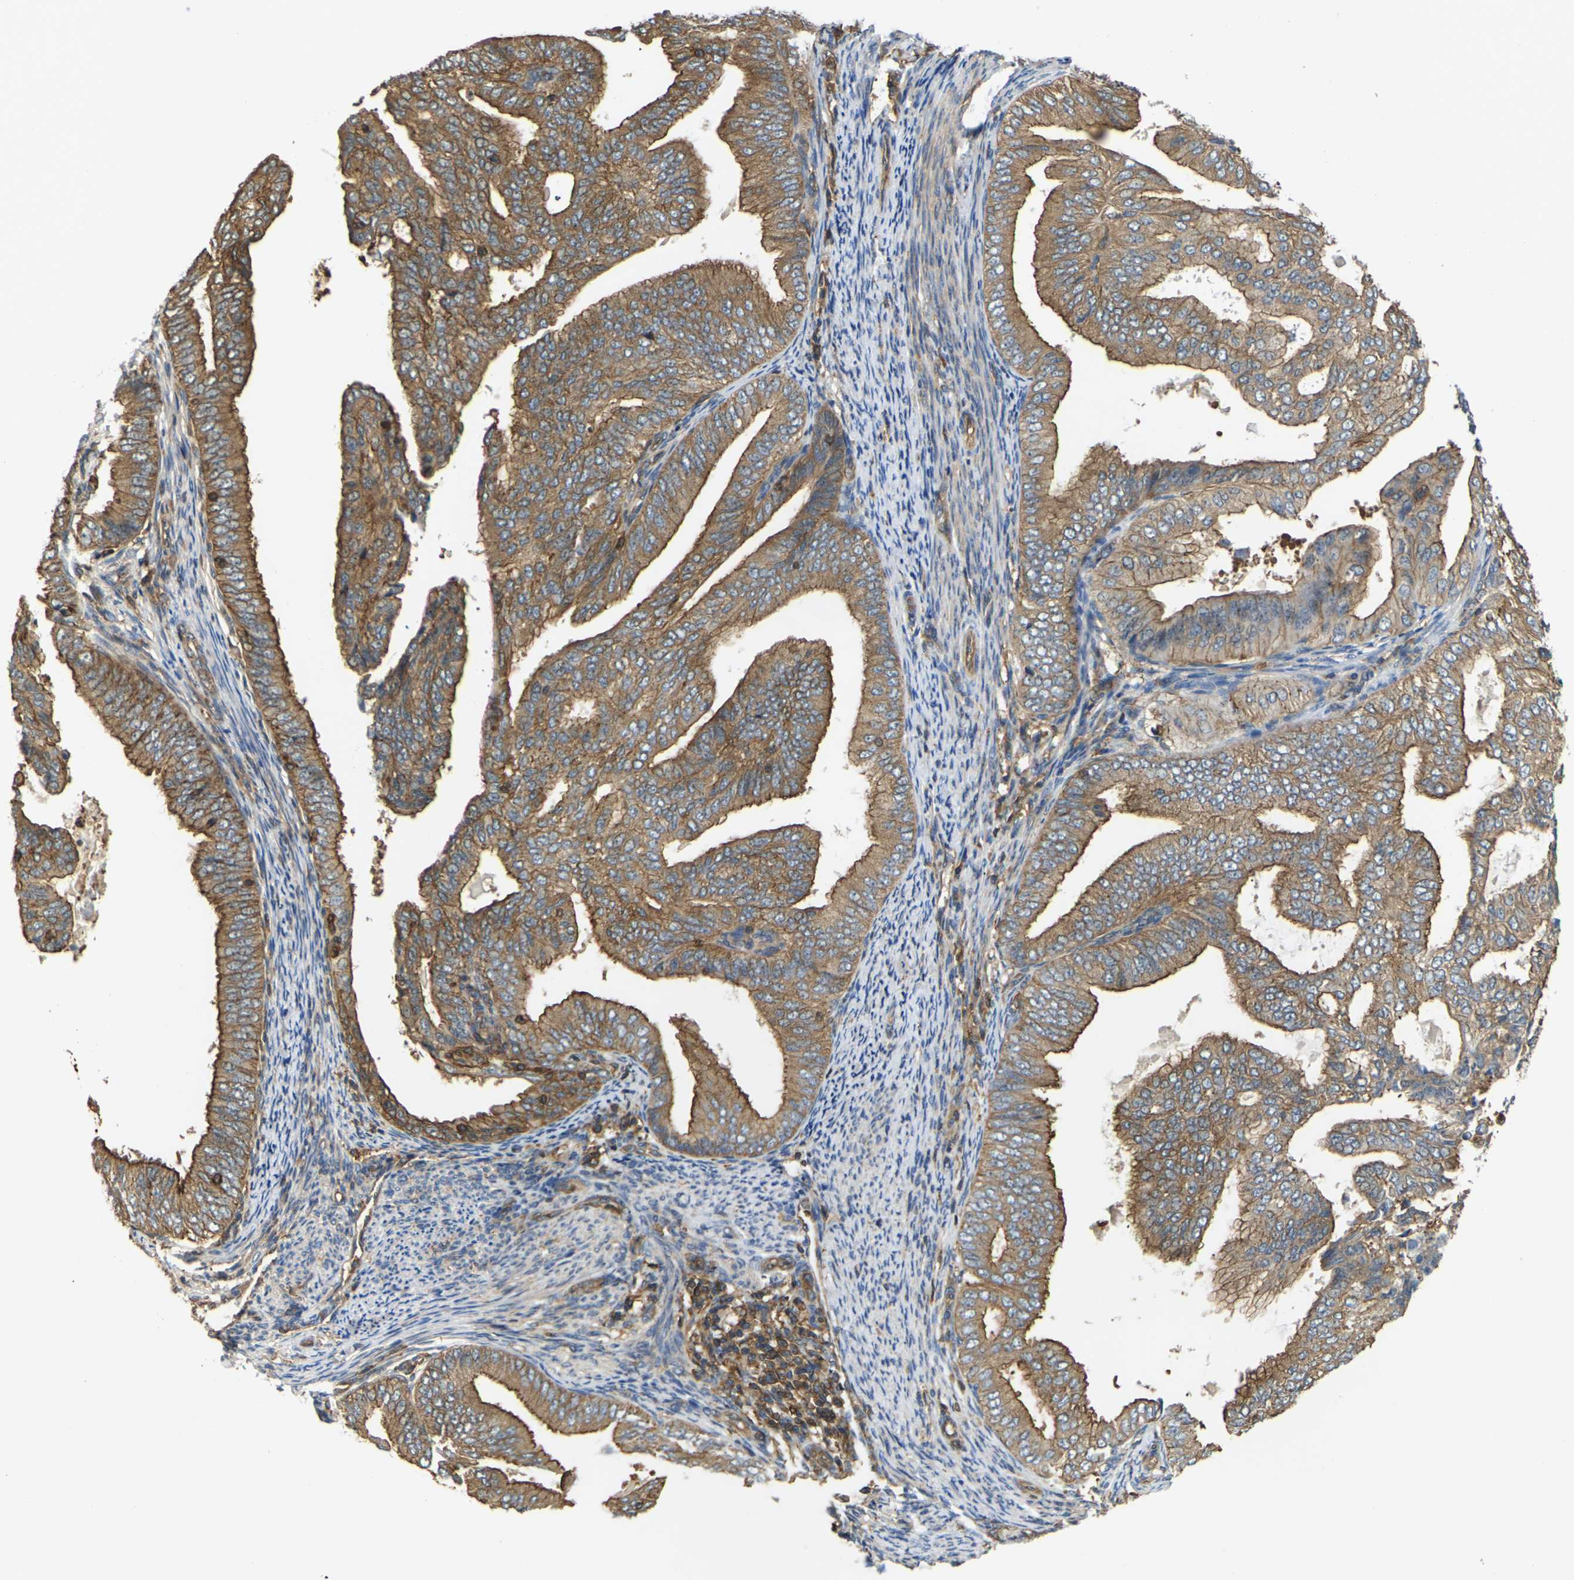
{"staining": {"intensity": "moderate", "quantity": ">75%", "location": "cytoplasmic/membranous"}, "tissue": "endometrial cancer", "cell_type": "Tumor cells", "image_type": "cancer", "snomed": [{"axis": "morphology", "description": "Adenocarcinoma, NOS"}, {"axis": "topography", "description": "Endometrium"}], "caption": "Moderate cytoplasmic/membranous positivity for a protein is present in about >75% of tumor cells of endometrial cancer (adenocarcinoma) using immunohistochemistry.", "gene": "IQGAP1", "patient": {"sex": "female", "age": 58}}